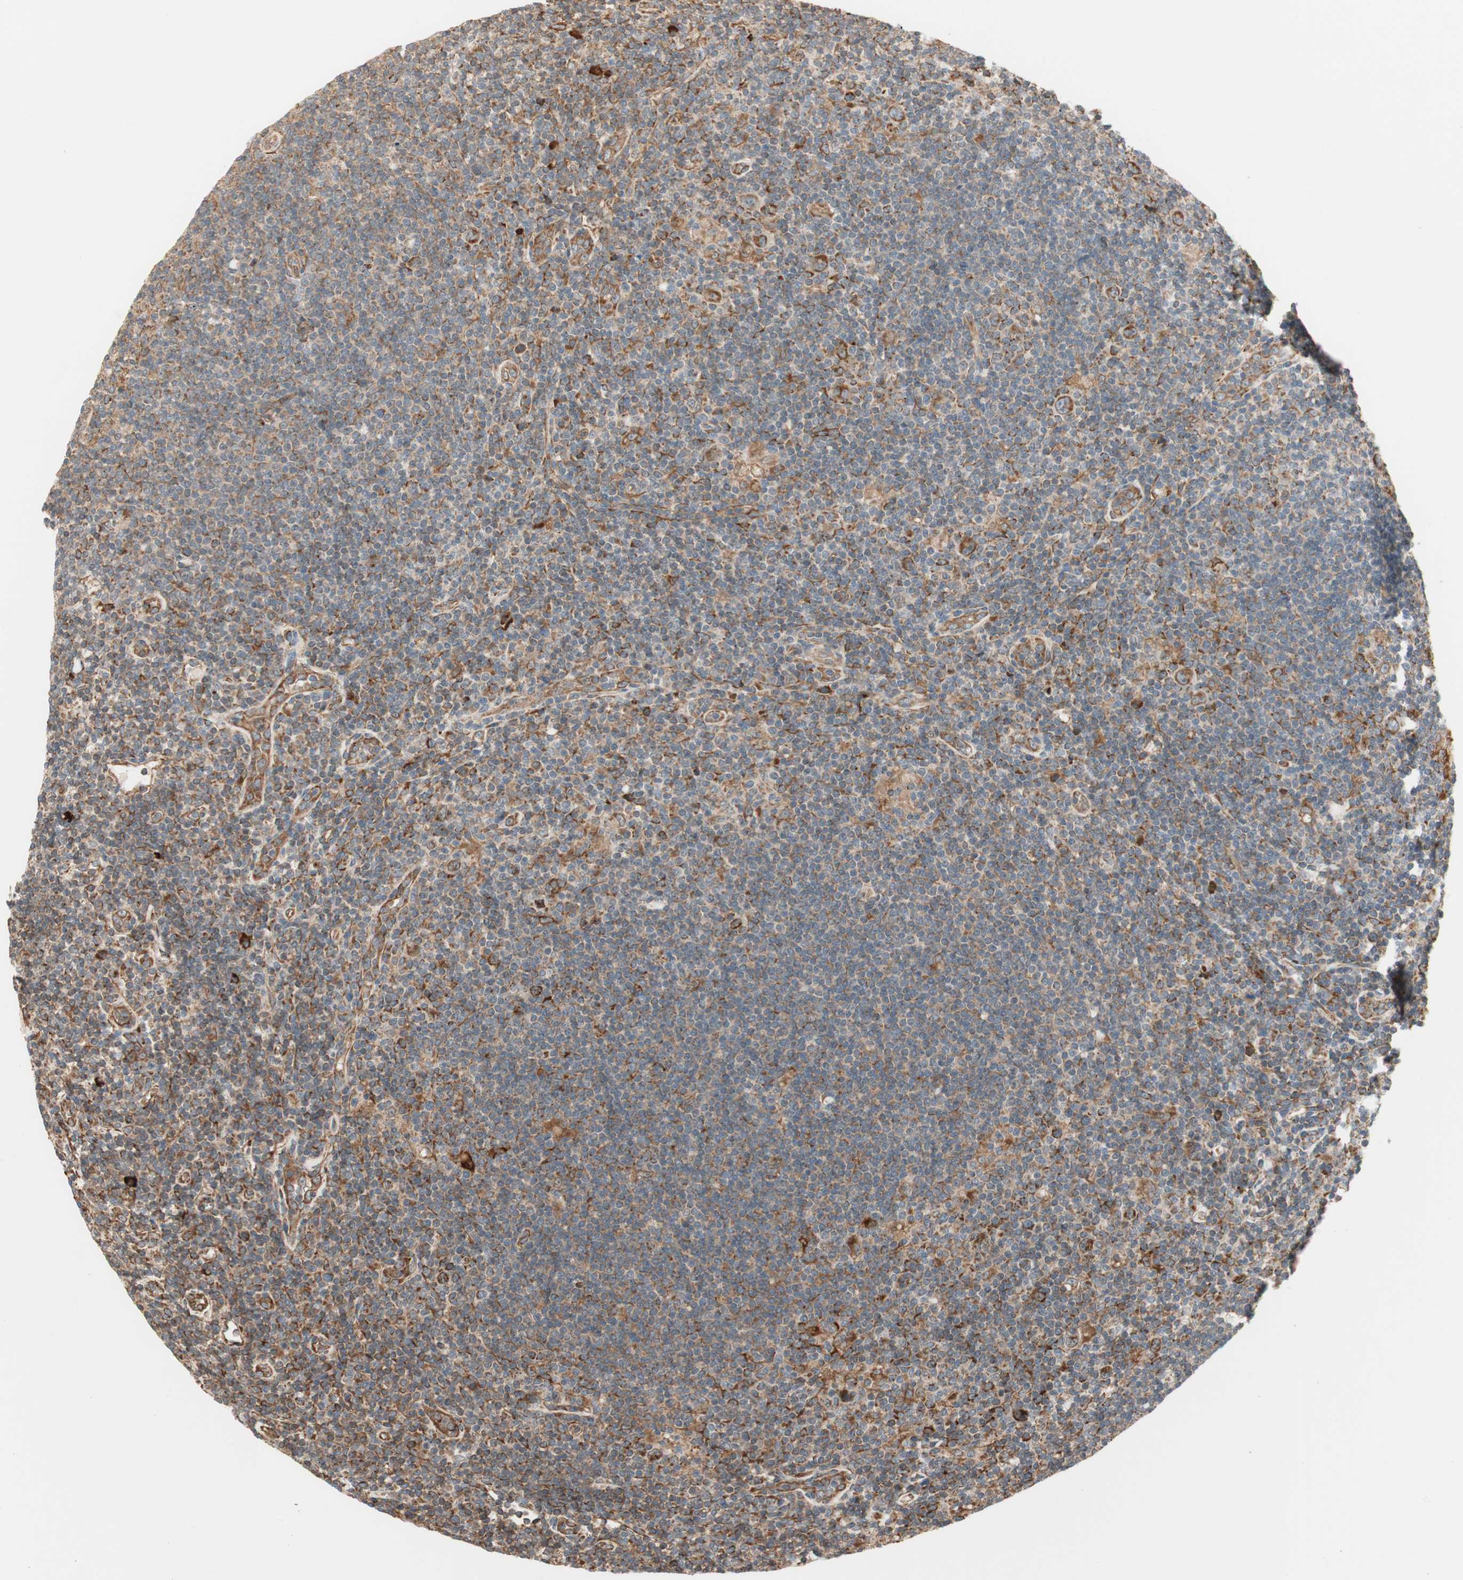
{"staining": {"intensity": "strong", "quantity": ">75%", "location": "cytoplasmic/membranous"}, "tissue": "lymphoma", "cell_type": "Tumor cells", "image_type": "cancer", "snomed": [{"axis": "morphology", "description": "Hodgkin's disease, NOS"}, {"axis": "topography", "description": "Lymph node"}], "caption": "Strong cytoplasmic/membranous expression for a protein is identified in about >75% of tumor cells of Hodgkin's disease using IHC.", "gene": "P4HA1", "patient": {"sex": "female", "age": 57}}